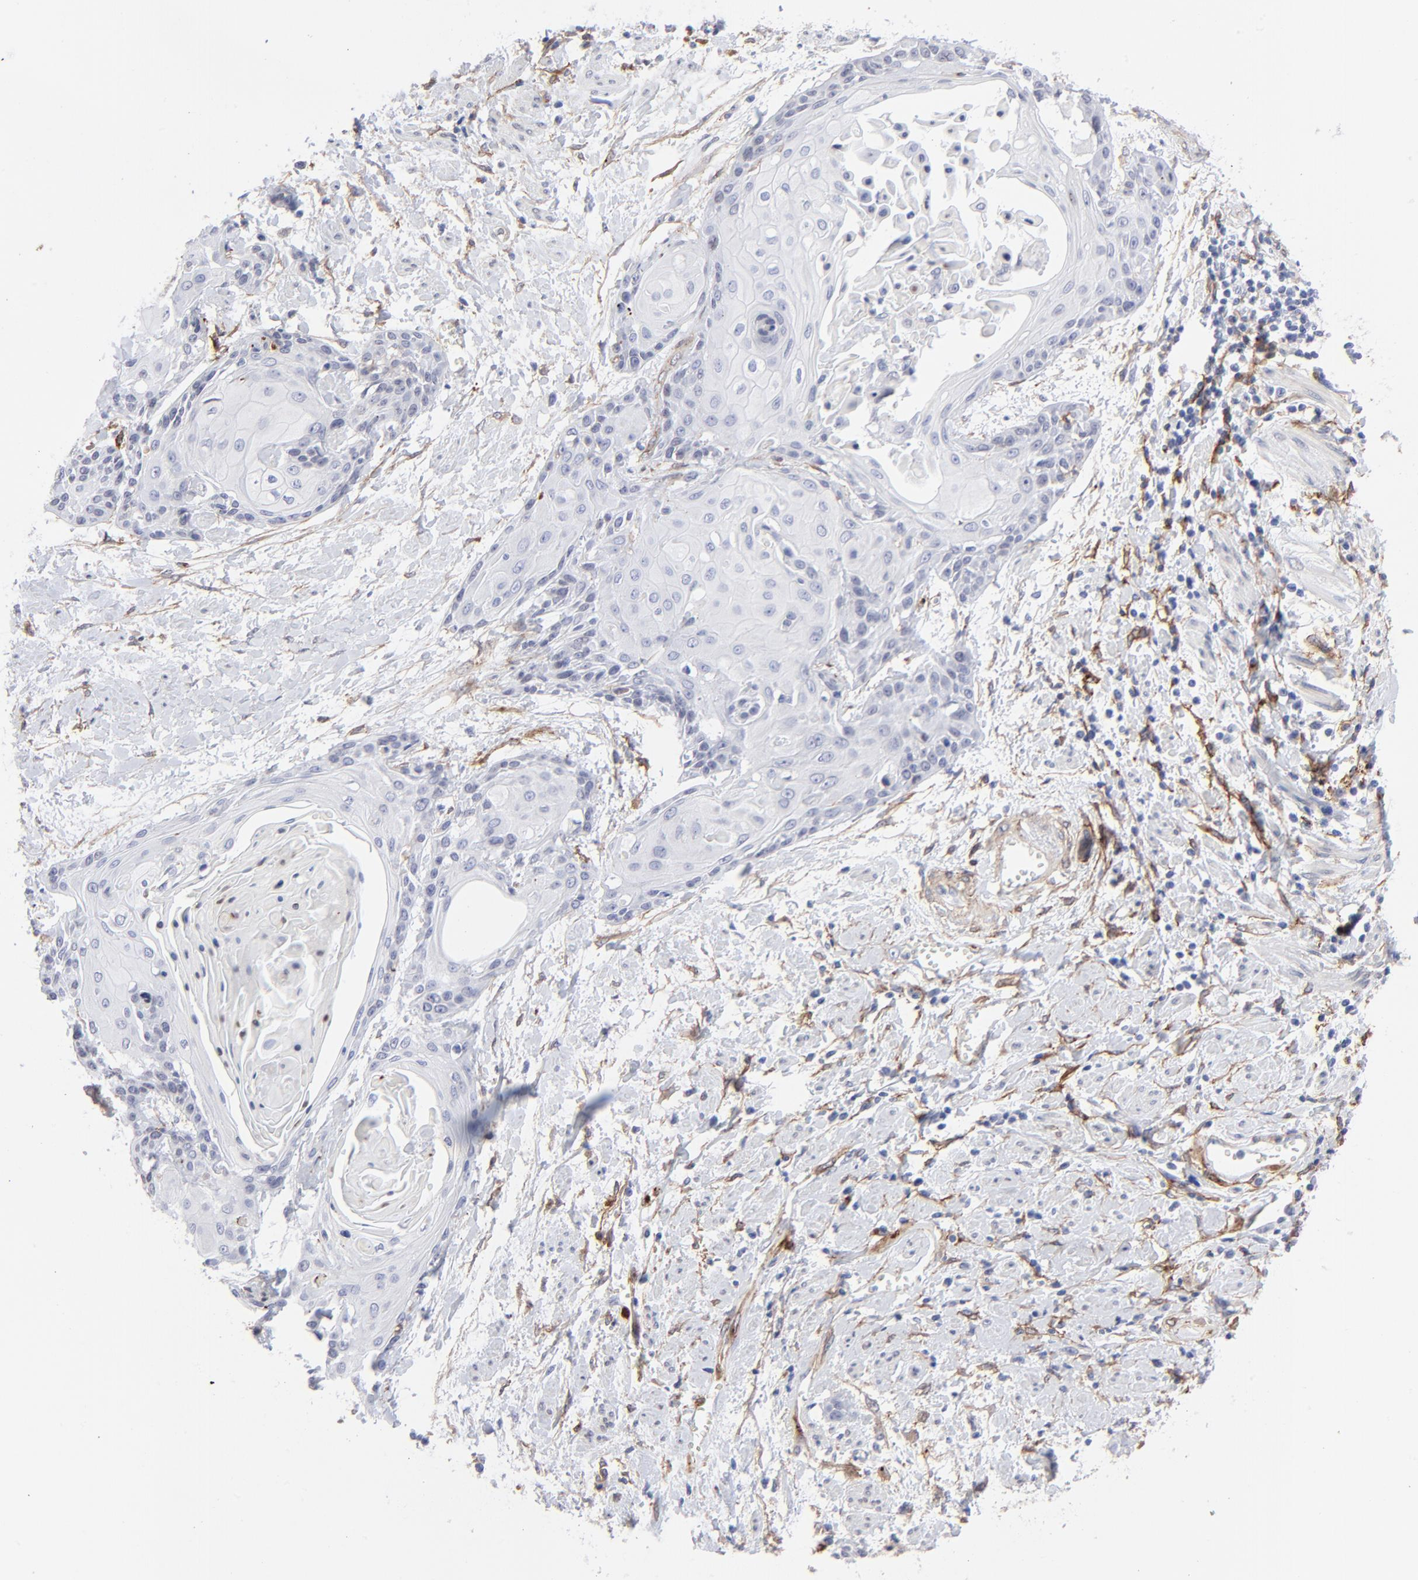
{"staining": {"intensity": "negative", "quantity": "none", "location": "none"}, "tissue": "cervical cancer", "cell_type": "Tumor cells", "image_type": "cancer", "snomed": [{"axis": "morphology", "description": "Squamous cell carcinoma, NOS"}, {"axis": "topography", "description": "Cervix"}], "caption": "This micrograph is of squamous cell carcinoma (cervical) stained with immunohistochemistry (IHC) to label a protein in brown with the nuclei are counter-stained blue. There is no expression in tumor cells.", "gene": "PDGFRB", "patient": {"sex": "female", "age": 57}}